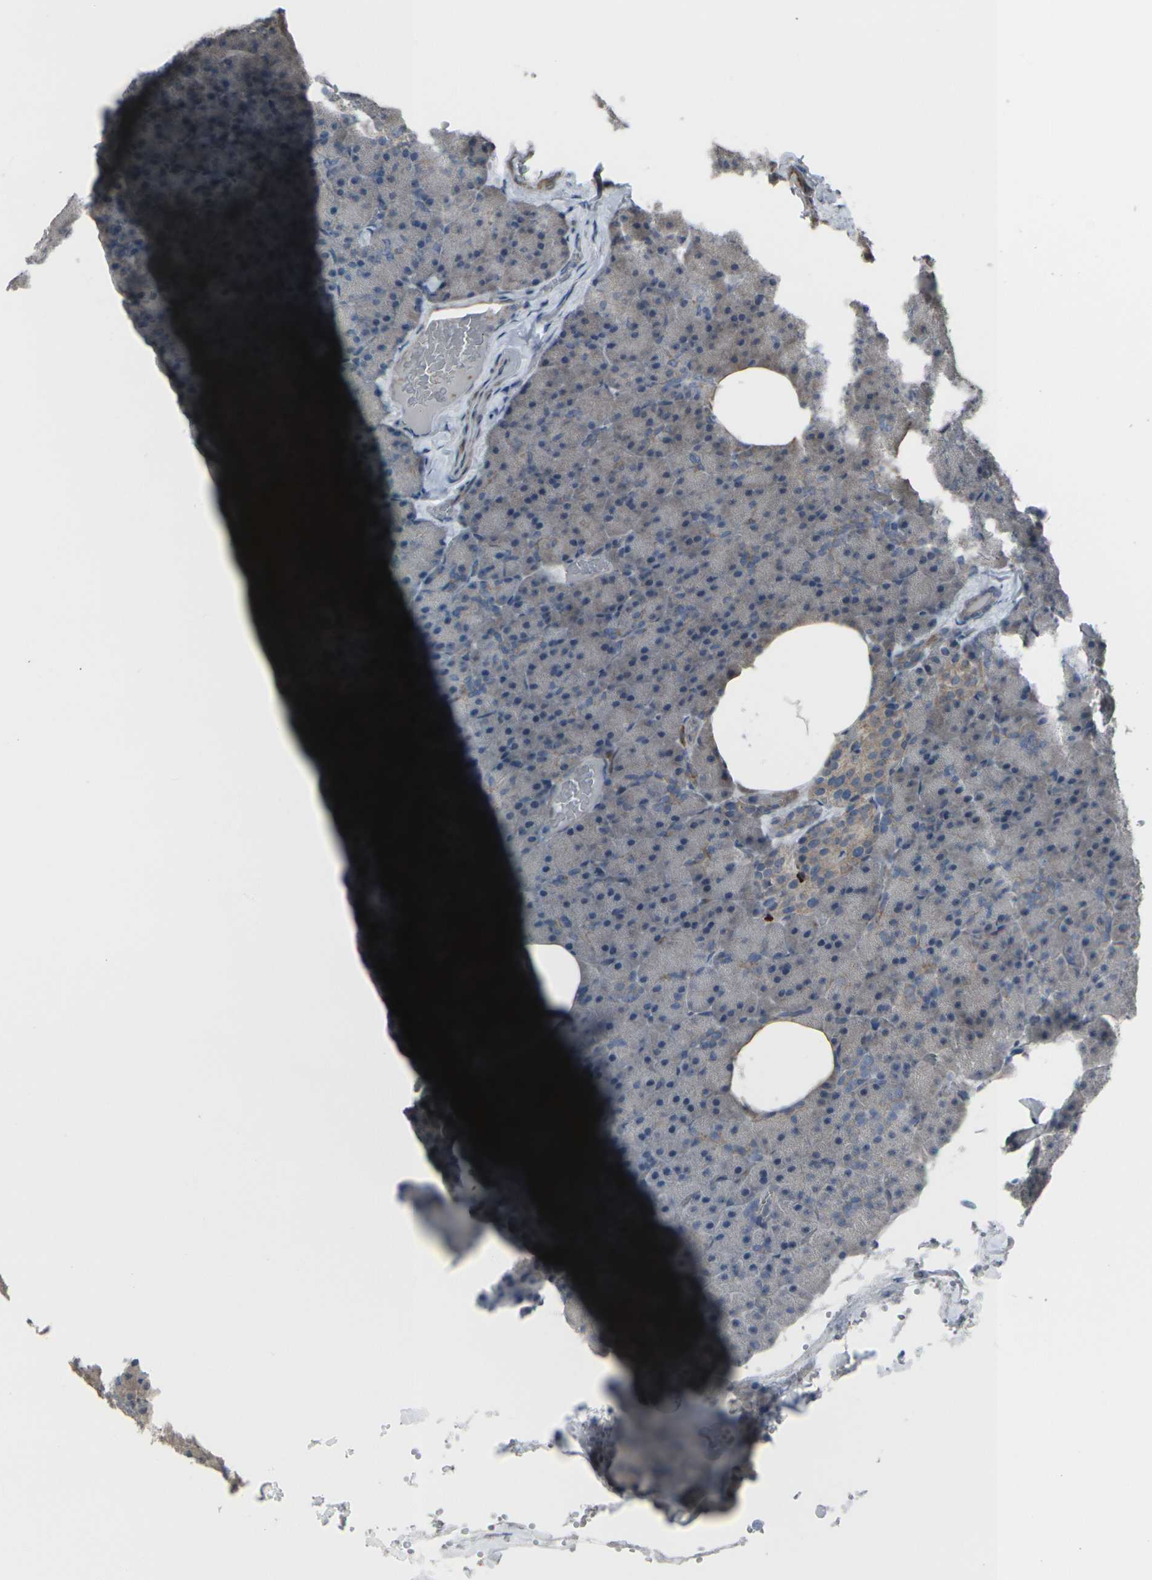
{"staining": {"intensity": "negative", "quantity": "none", "location": "none"}, "tissue": "pancreas", "cell_type": "Exocrine glandular cells", "image_type": "normal", "snomed": [{"axis": "morphology", "description": "Normal tissue, NOS"}, {"axis": "topography", "description": "Pancreas"}], "caption": "This micrograph is of normal pancreas stained with immunohistochemistry (IHC) to label a protein in brown with the nuclei are counter-stained blue. There is no expression in exocrine glandular cells. (IHC, brightfield microscopy, high magnification).", "gene": "CCR10", "patient": {"sex": "female", "age": 35}}